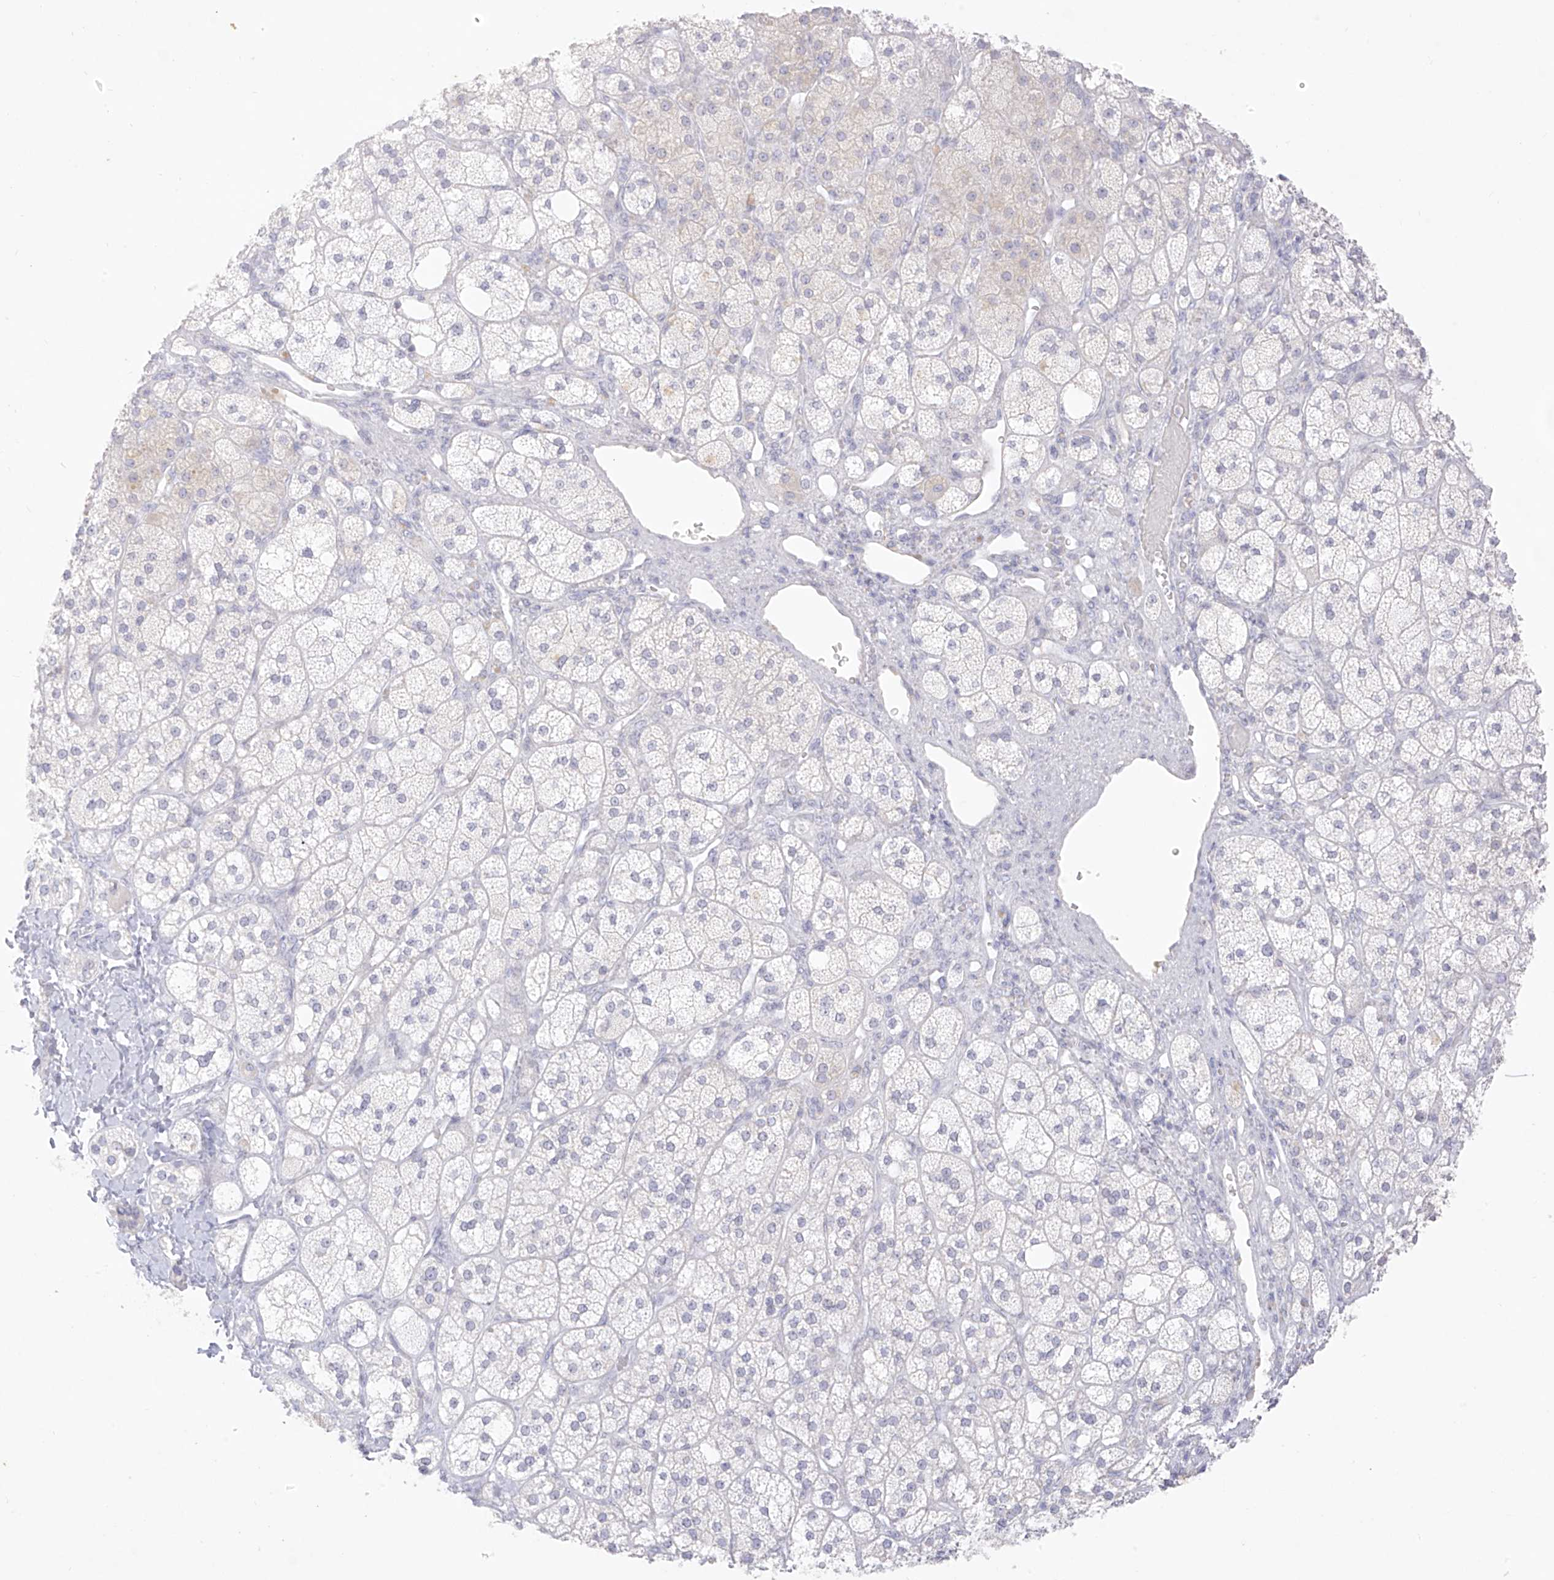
{"staining": {"intensity": "negative", "quantity": "none", "location": "none"}, "tissue": "adrenal gland", "cell_type": "Glandular cells", "image_type": "normal", "snomed": [{"axis": "morphology", "description": "Normal tissue, NOS"}, {"axis": "topography", "description": "Adrenal gland"}], "caption": "The micrograph reveals no staining of glandular cells in normal adrenal gland.", "gene": "TGM4", "patient": {"sex": "male", "age": 61}}